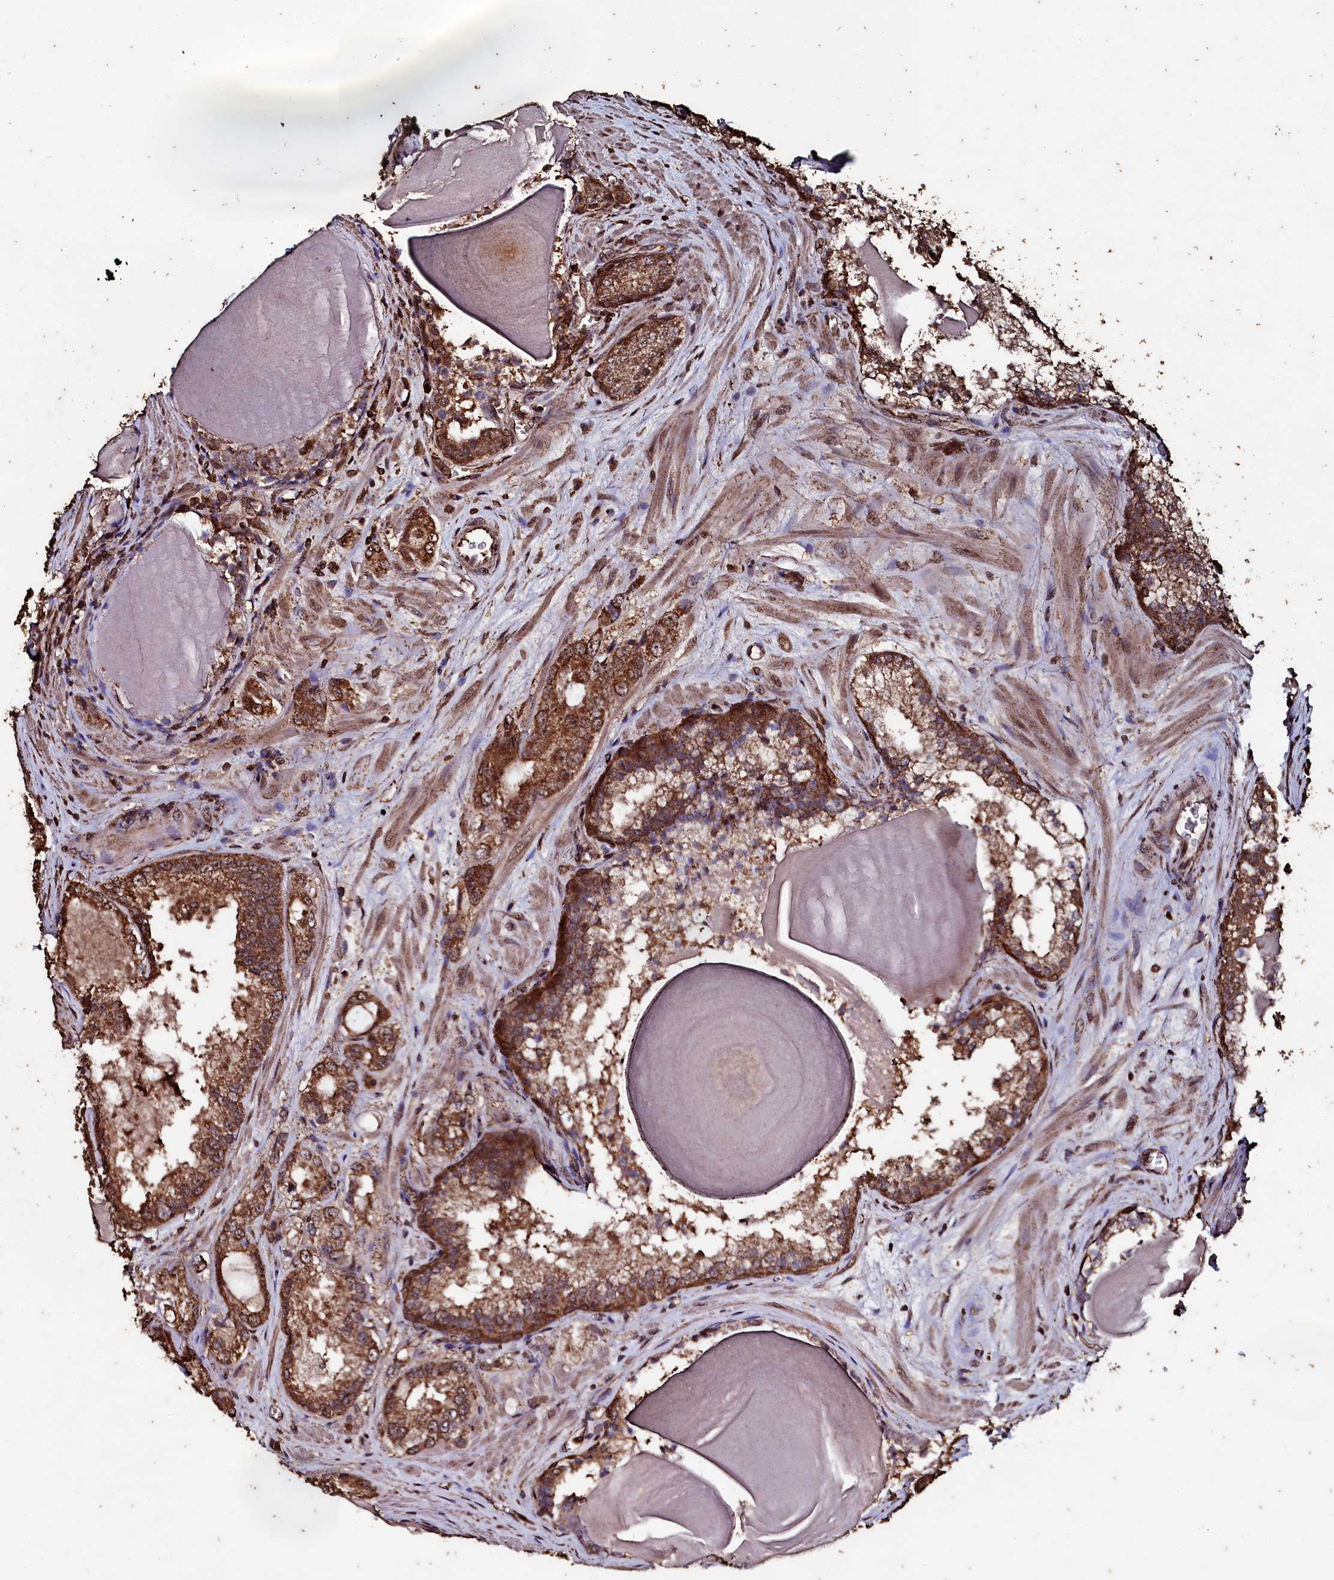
{"staining": {"intensity": "moderate", "quantity": ">75%", "location": "cytoplasmic/membranous,nuclear"}, "tissue": "prostate cancer", "cell_type": "Tumor cells", "image_type": "cancer", "snomed": [{"axis": "morphology", "description": "Adenocarcinoma, Low grade"}, {"axis": "topography", "description": "Prostate"}], "caption": "Immunohistochemistry histopathology image of neoplastic tissue: adenocarcinoma (low-grade) (prostate) stained using immunohistochemistry (IHC) shows medium levels of moderate protein expression localized specifically in the cytoplasmic/membranous and nuclear of tumor cells, appearing as a cytoplasmic/membranous and nuclear brown color.", "gene": "FAAP24", "patient": {"sex": "male", "age": 47}}